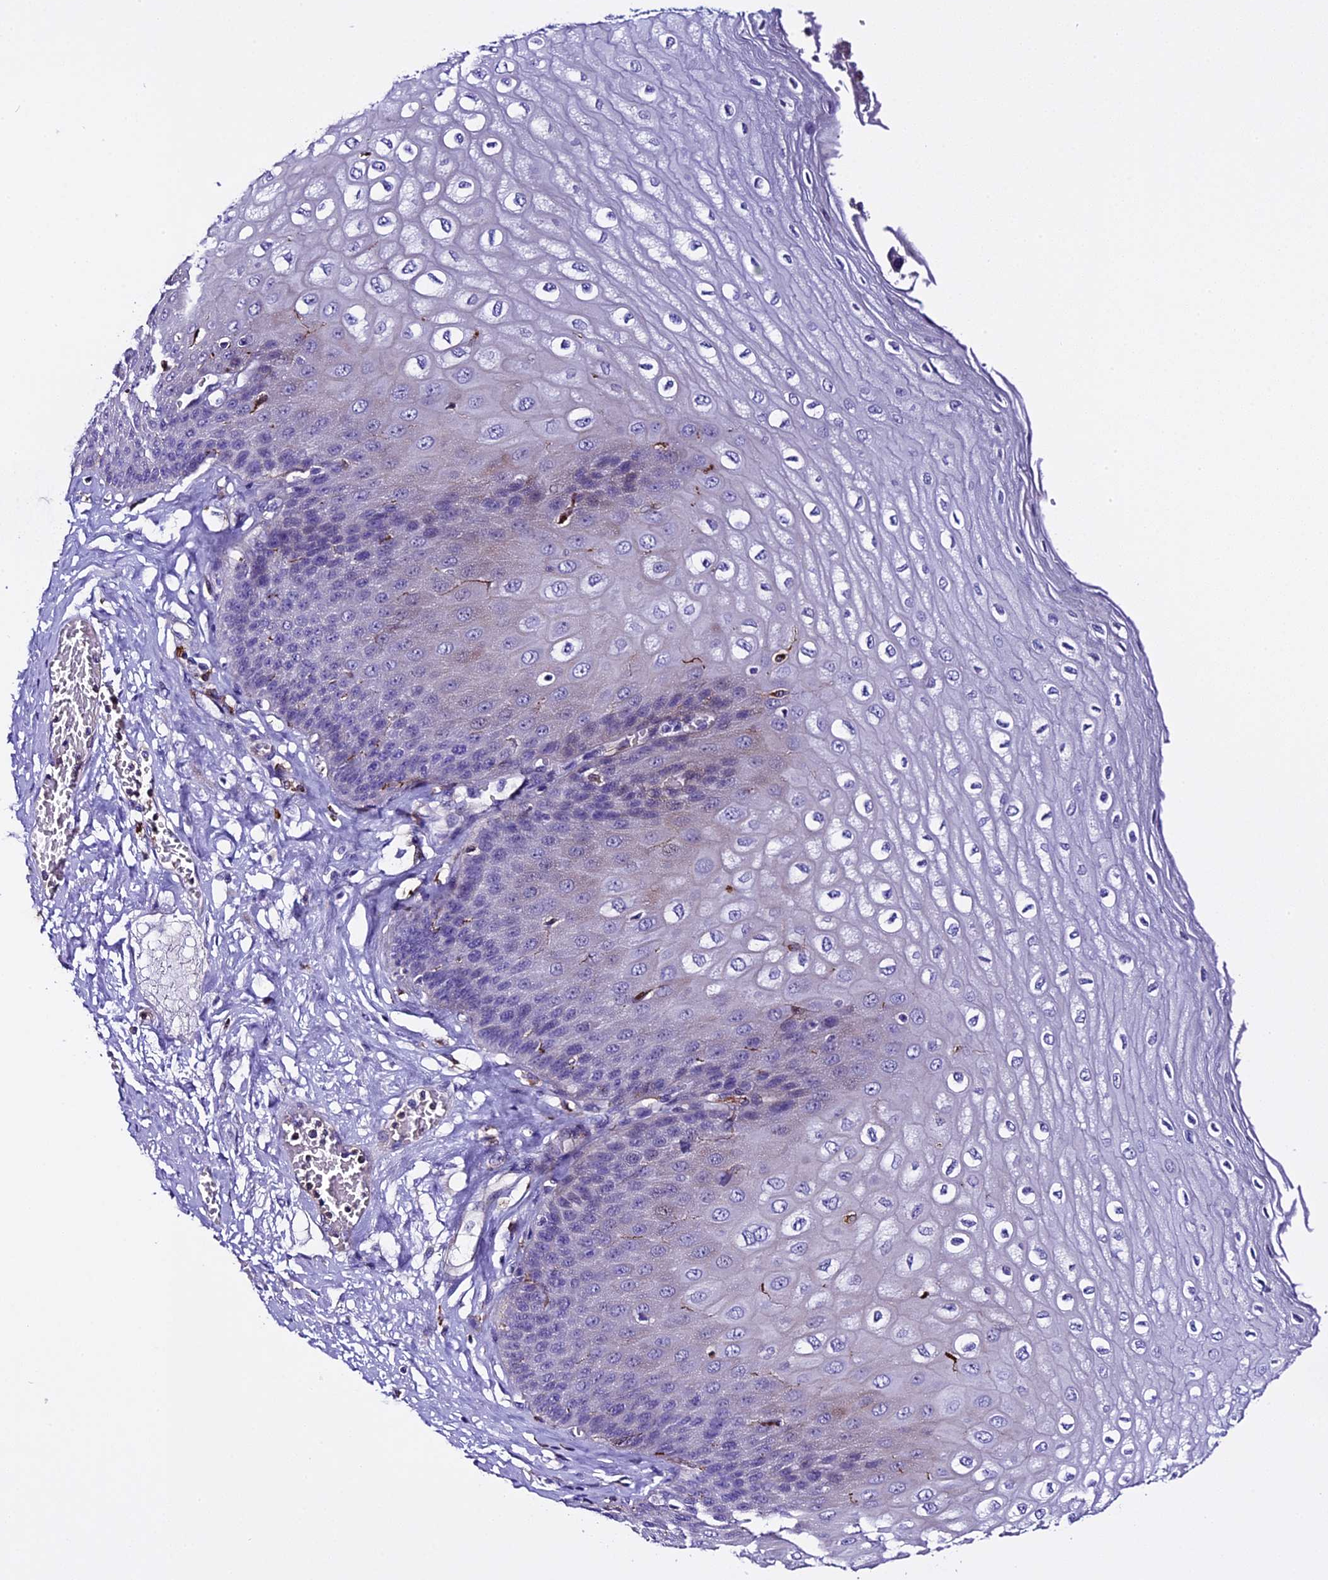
{"staining": {"intensity": "weak", "quantity": "<25%", "location": "cytoplasmic/membranous"}, "tissue": "esophagus", "cell_type": "Squamous epithelial cells", "image_type": "normal", "snomed": [{"axis": "morphology", "description": "Normal tissue, NOS"}, {"axis": "topography", "description": "Esophagus"}], "caption": "A micrograph of esophagus stained for a protein reveals no brown staining in squamous epithelial cells. The staining was performed using DAB to visualize the protein expression in brown, while the nuclei were stained in blue with hematoxylin (Magnification: 20x).", "gene": "NOD2", "patient": {"sex": "male", "age": 60}}